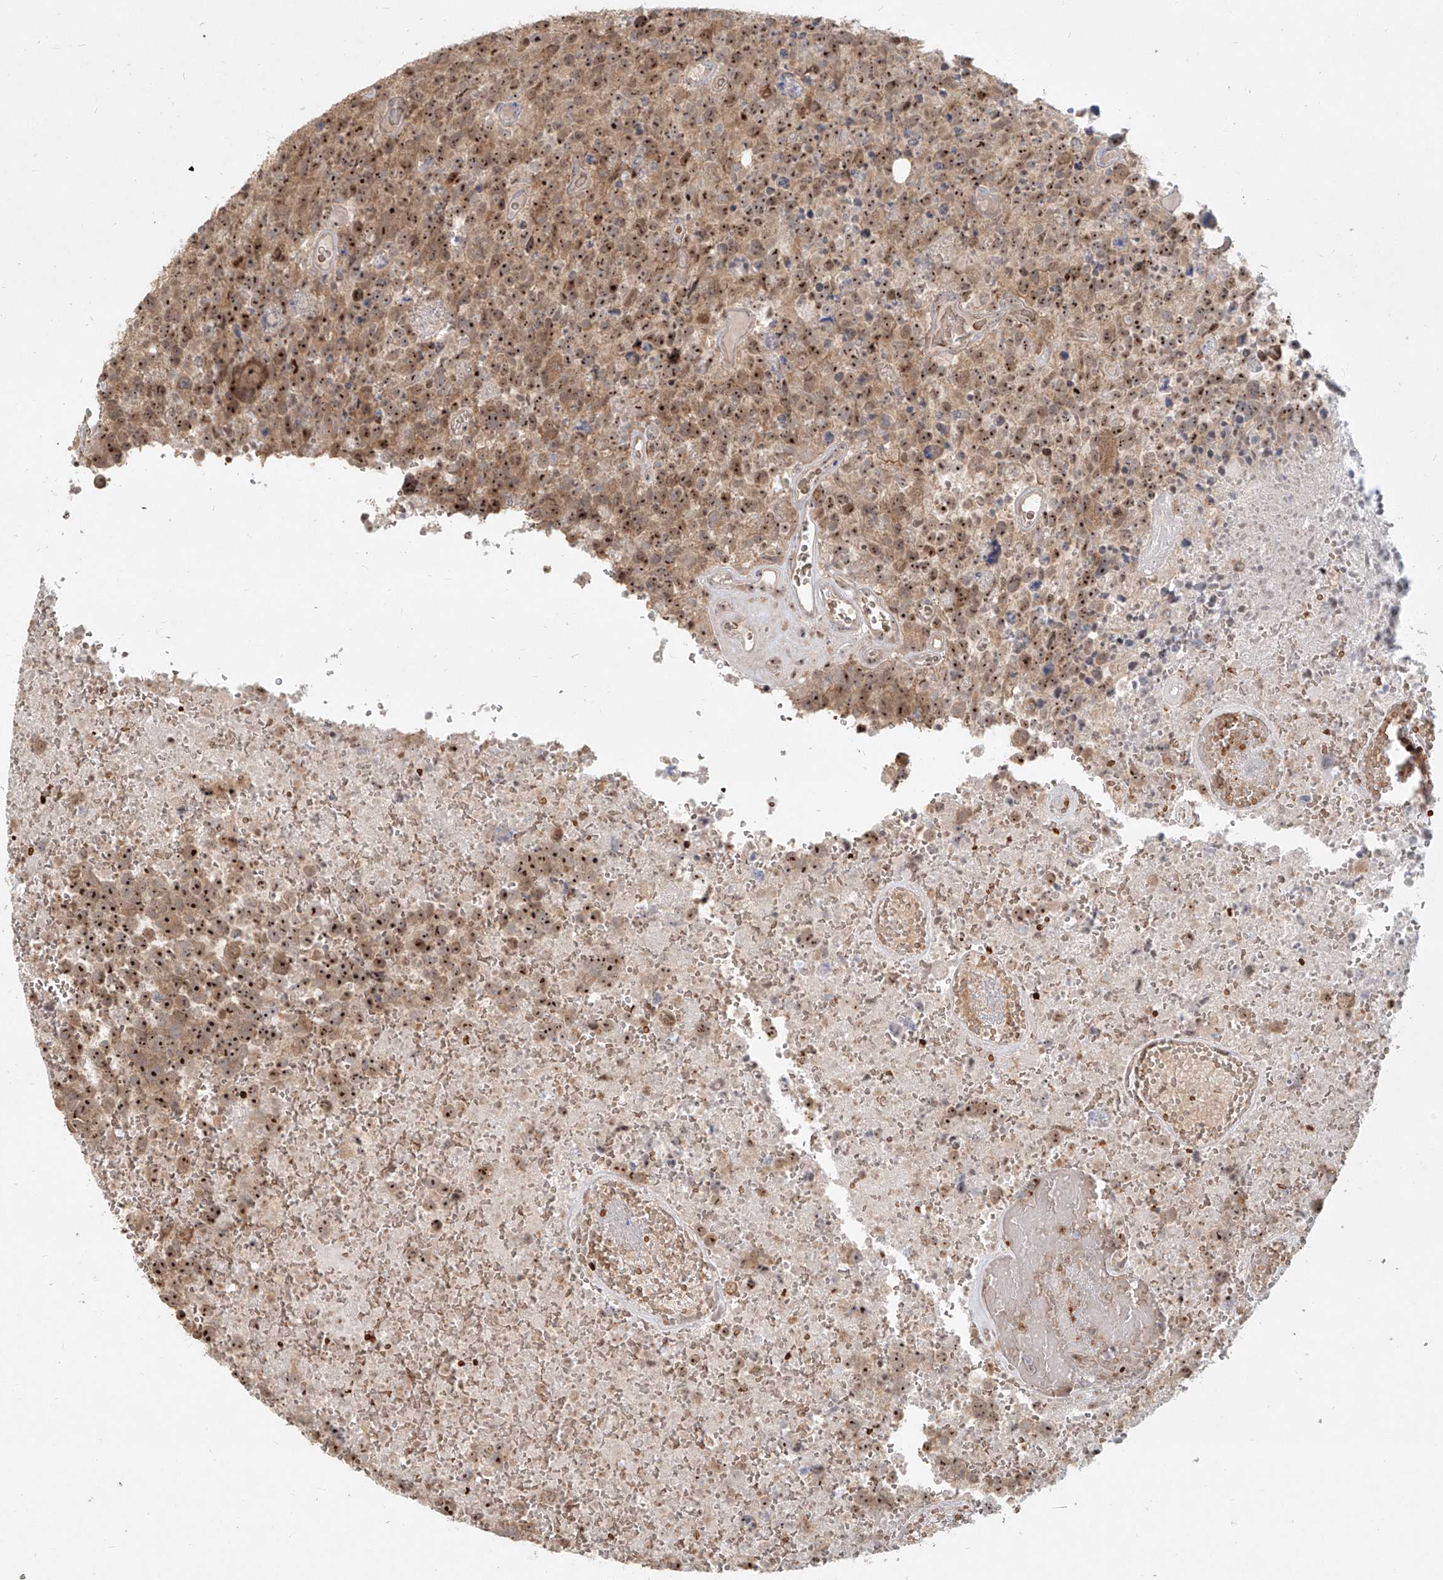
{"staining": {"intensity": "moderate", "quantity": ">75%", "location": "cytoplasmic/membranous,nuclear"}, "tissue": "glioma", "cell_type": "Tumor cells", "image_type": "cancer", "snomed": [{"axis": "morphology", "description": "Glioma, malignant, High grade"}, {"axis": "topography", "description": "Brain"}], "caption": "An IHC histopathology image of tumor tissue is shown. Protein staining in brown labels moderate cytoplasmic/membranous and nuclear positivity in malignant high-grade glioma within tumor cells.", "gene": "BYSL", "patient": {"sex": "male", "age": 69}}